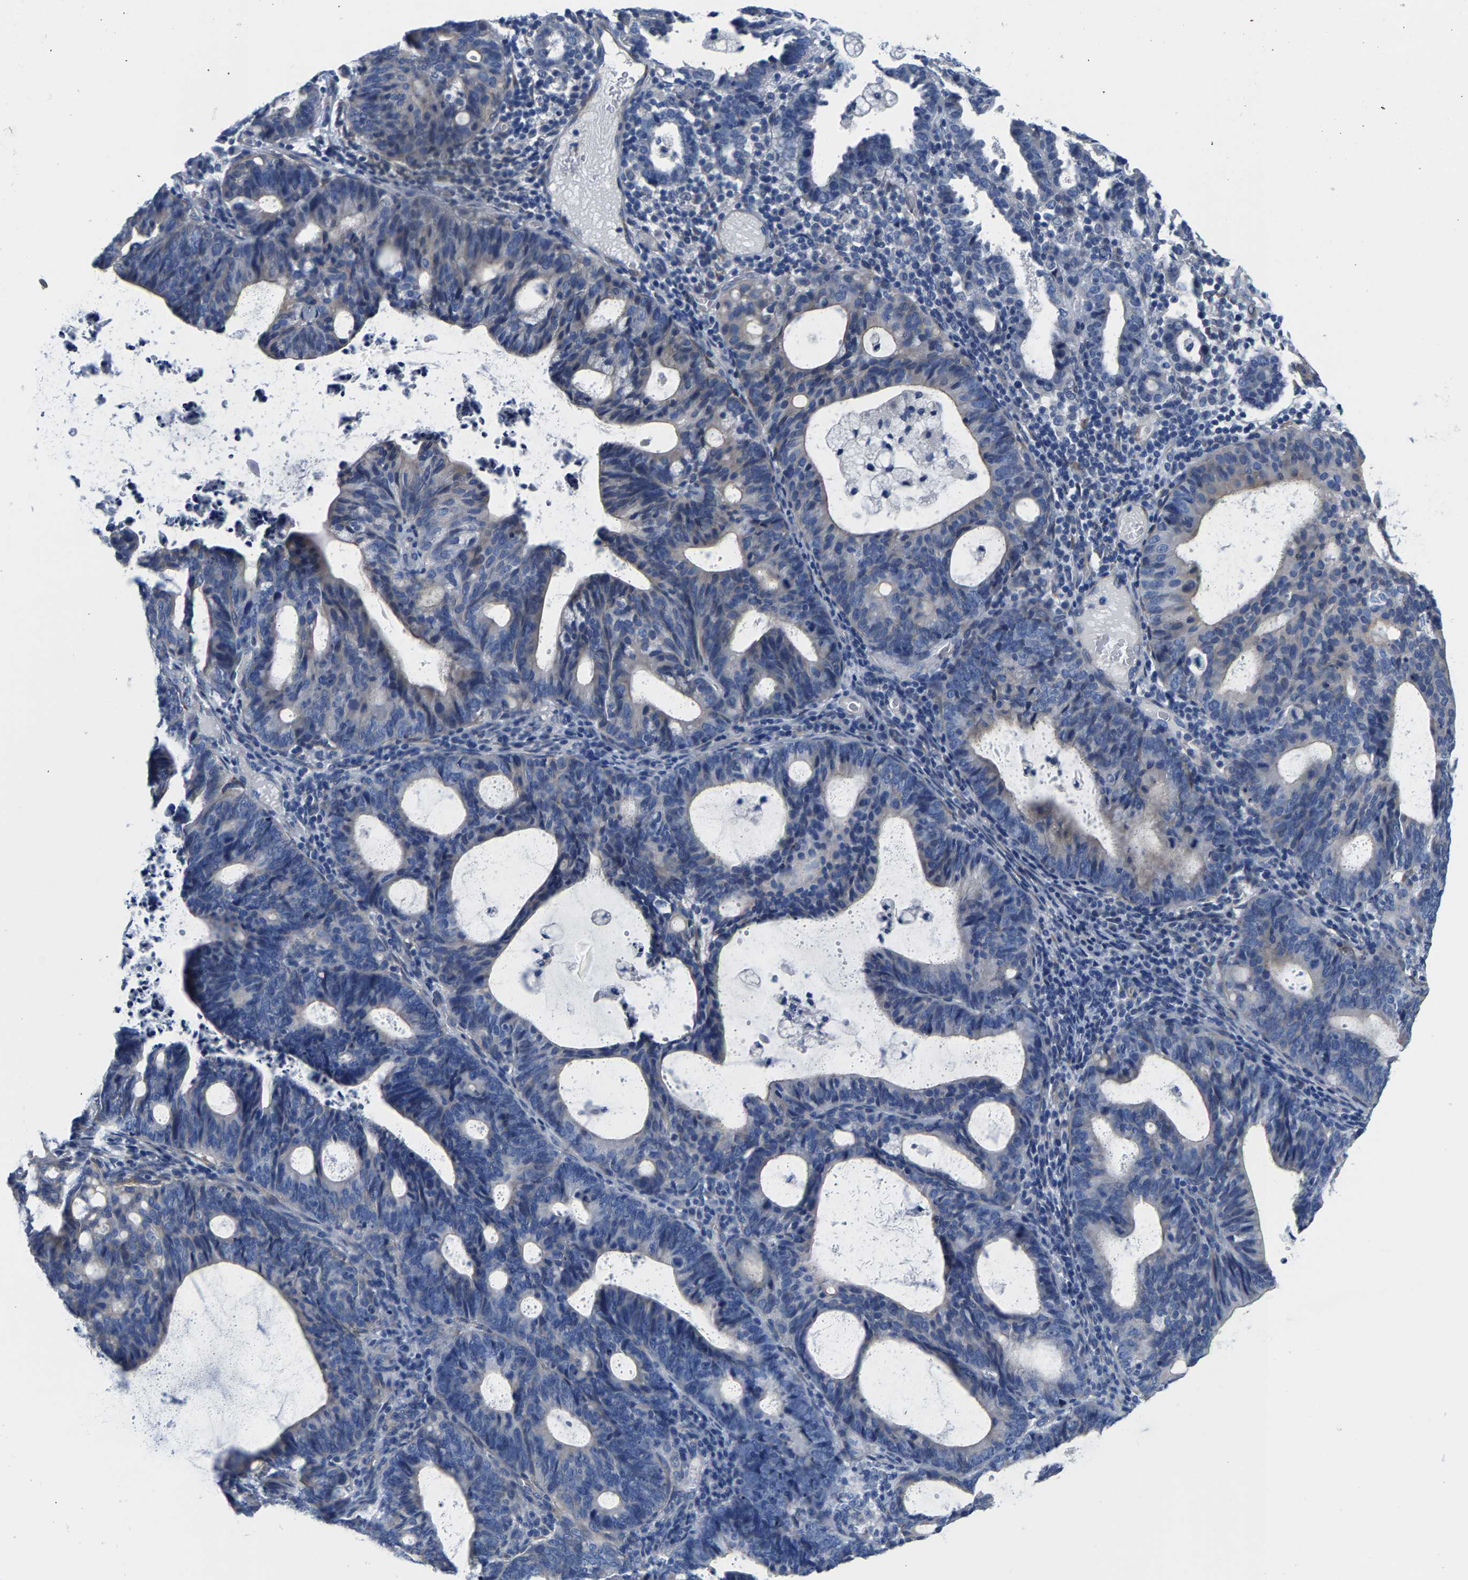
{"staining": {"intensity": "negative", "quantity": "none", "location": "none"}, "tissue": "endometrial cancer", "cell_type": "Tumor cells", "image_type": "cancer", "snomed": [{"axis": "morphology", "description": "Adenocarcinoma, NOS"}, {"axis": "topography", "description": "Uterus"}], "caption": "Tumor cells show no significant protein staining in endometrial adenocarcinoma.", "gene": "DSCAM", "patient": {"sex": "female", "age": 83}}